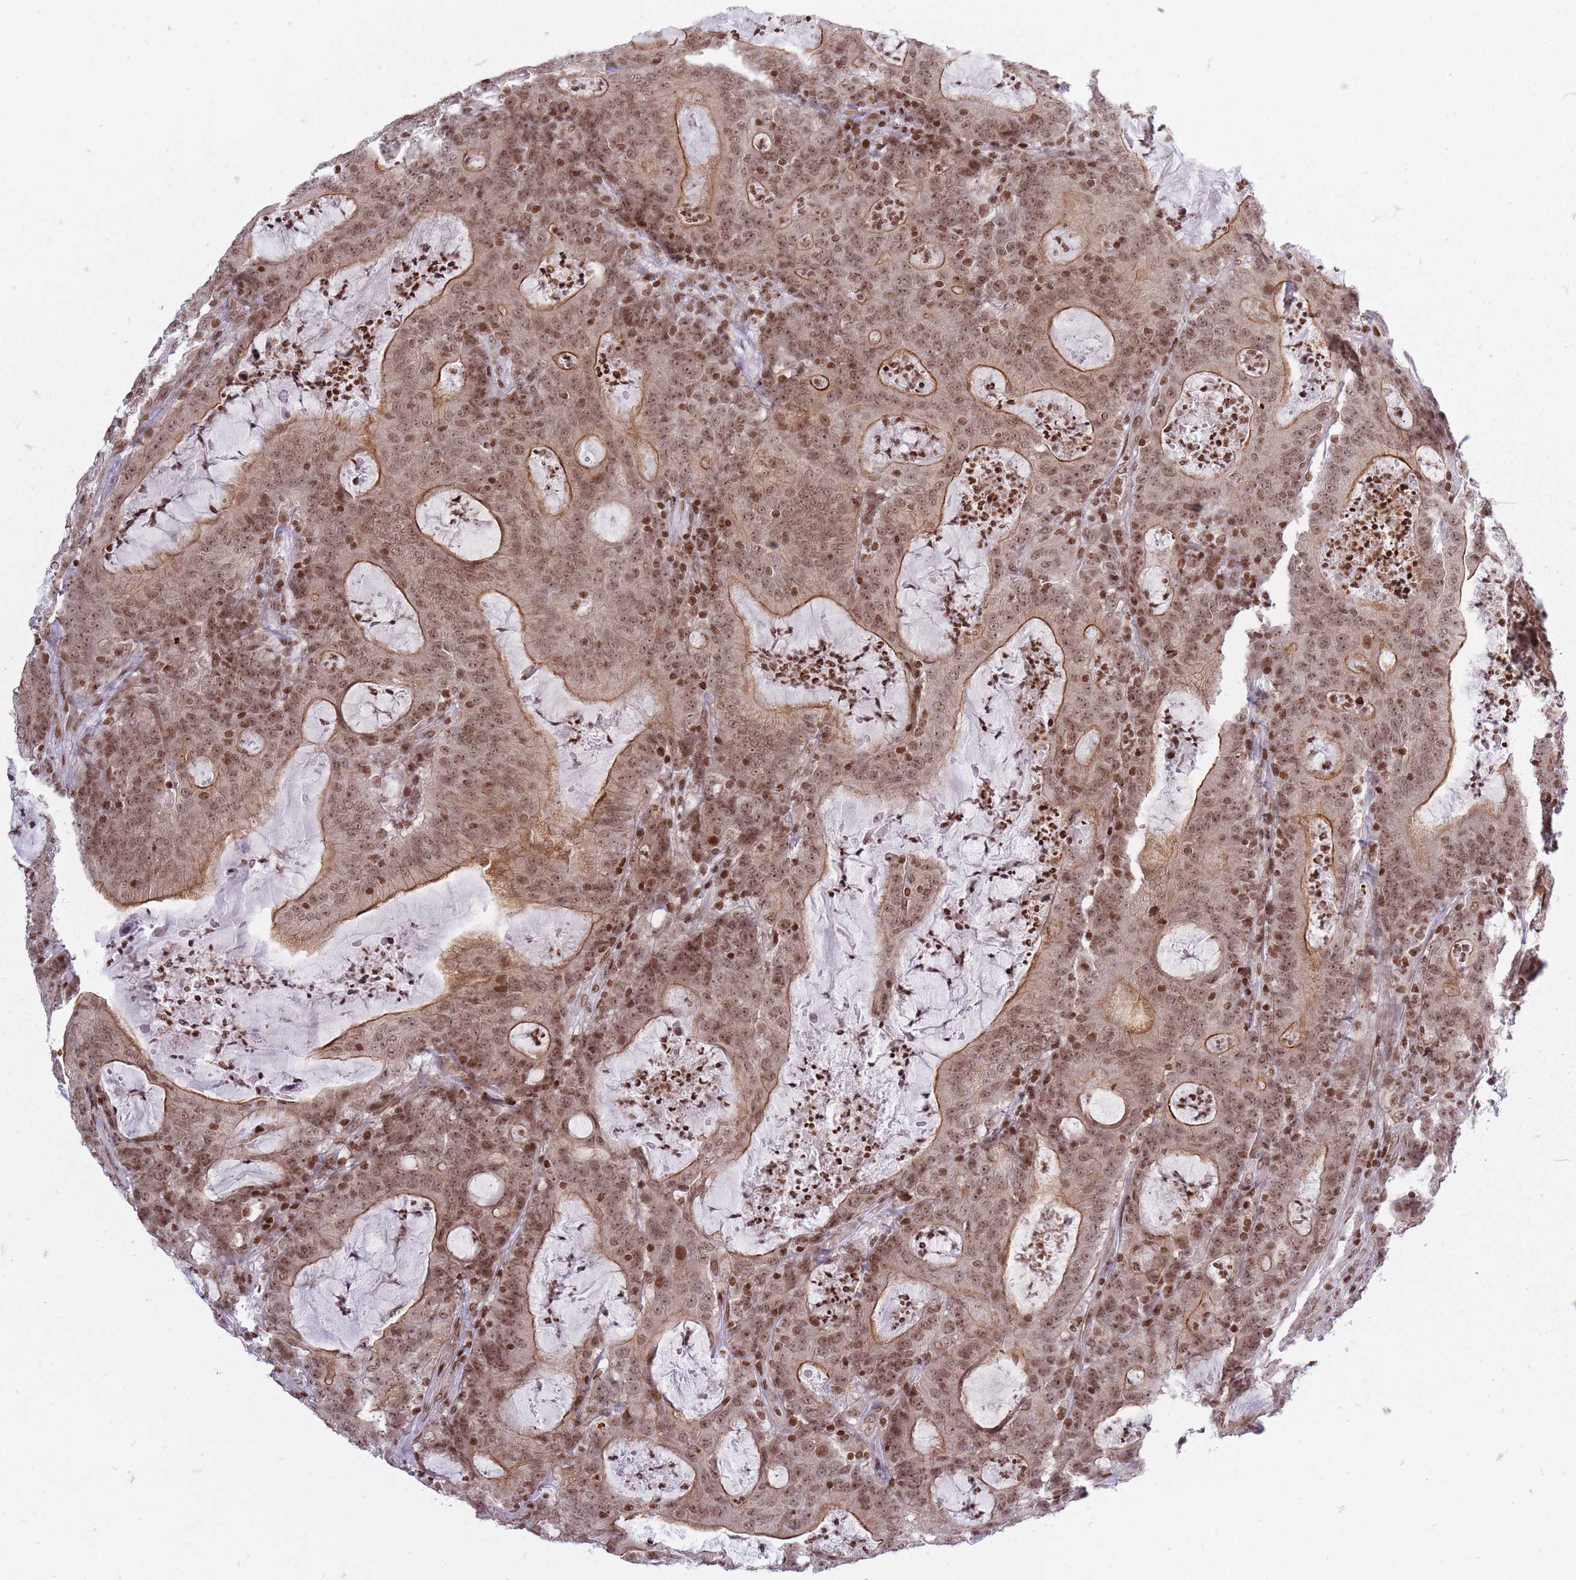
{"staining": {"intensity": "moderate", "quantity": ">75%", "location": "cytoplasmic/membranous,nuclear"}, "tissue": "colorectal cancer", "cell_type": "Tumor cells", "image_type": "cancer", "snomed": [{"axis": "morphology", "description": "Adenocarcinoma, NOS"}, {"axis": "topography", "description": "Colon"}], "caption": "Protein staining demonstrates moderate cytoplasmic/membranous and nuclear expression in approximately >75% of tumor cells in colorectal adenocarcinoma.", "gene": "TMC6", "patient": {"sex": "male", "age": 83}}